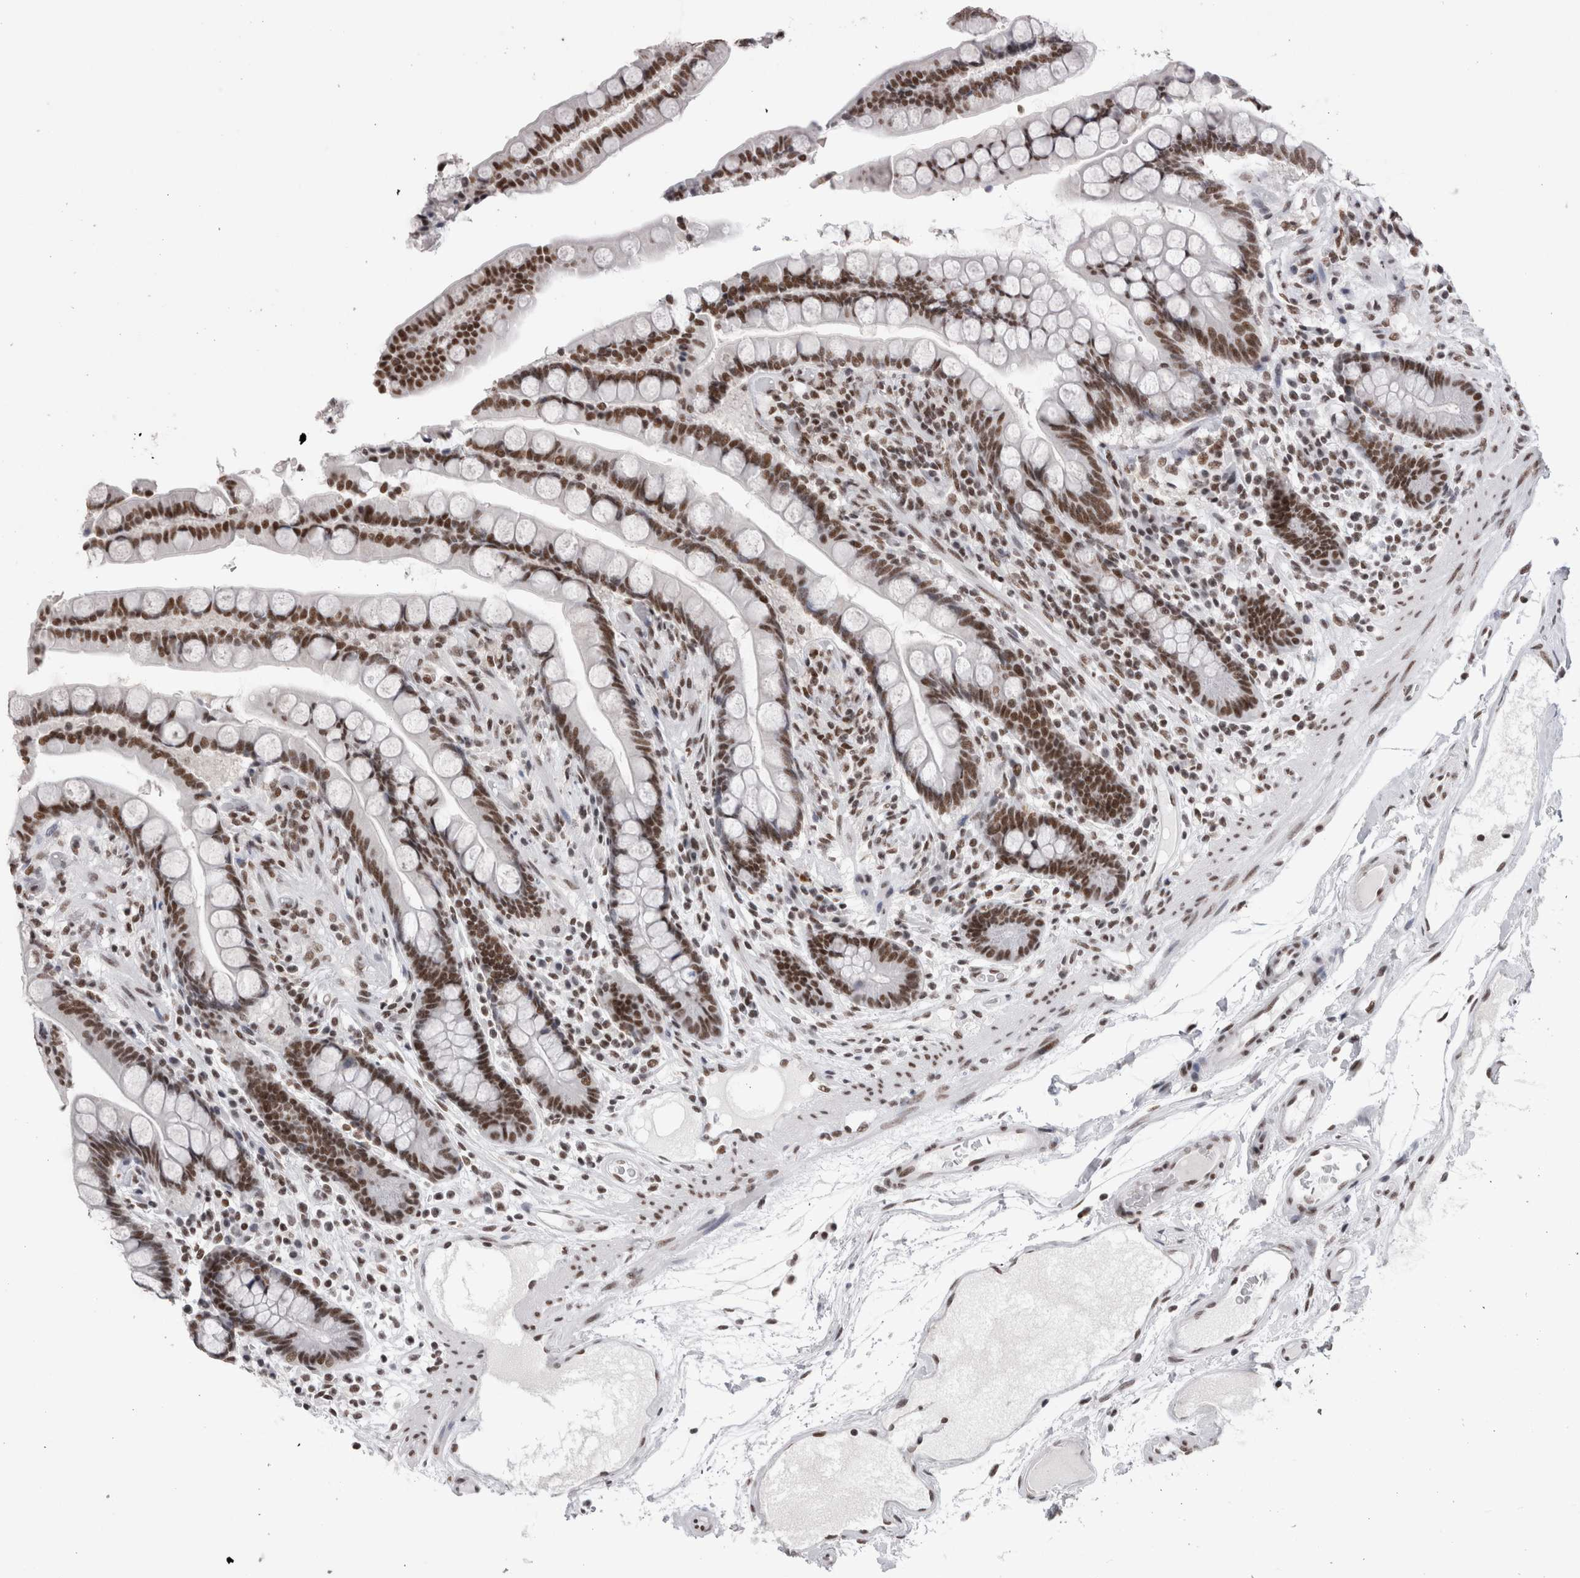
{"staining": {"intensity": "moderate", "quantity": ">75%", "location": "nuclear"}, "tissue": "colon", "cell_type": "Endothelial cells", "image_type": "normal", "snomed": [{"axis": "morphology", "description": "Normal tissue, NOS"}, {"axis": "topography", "description": "Colon"}], "caption": "High-power microscopy captured an immunohistochemistry (IHC) micrograph of normal colon, revealing moderate nuclear staining in about >75% of endothelial cells. (brown staining indicates protein expression, while blue staining denotes nuclei).", "gene": "SMC1A", "patient": {"sex": "male", "age": 73}}